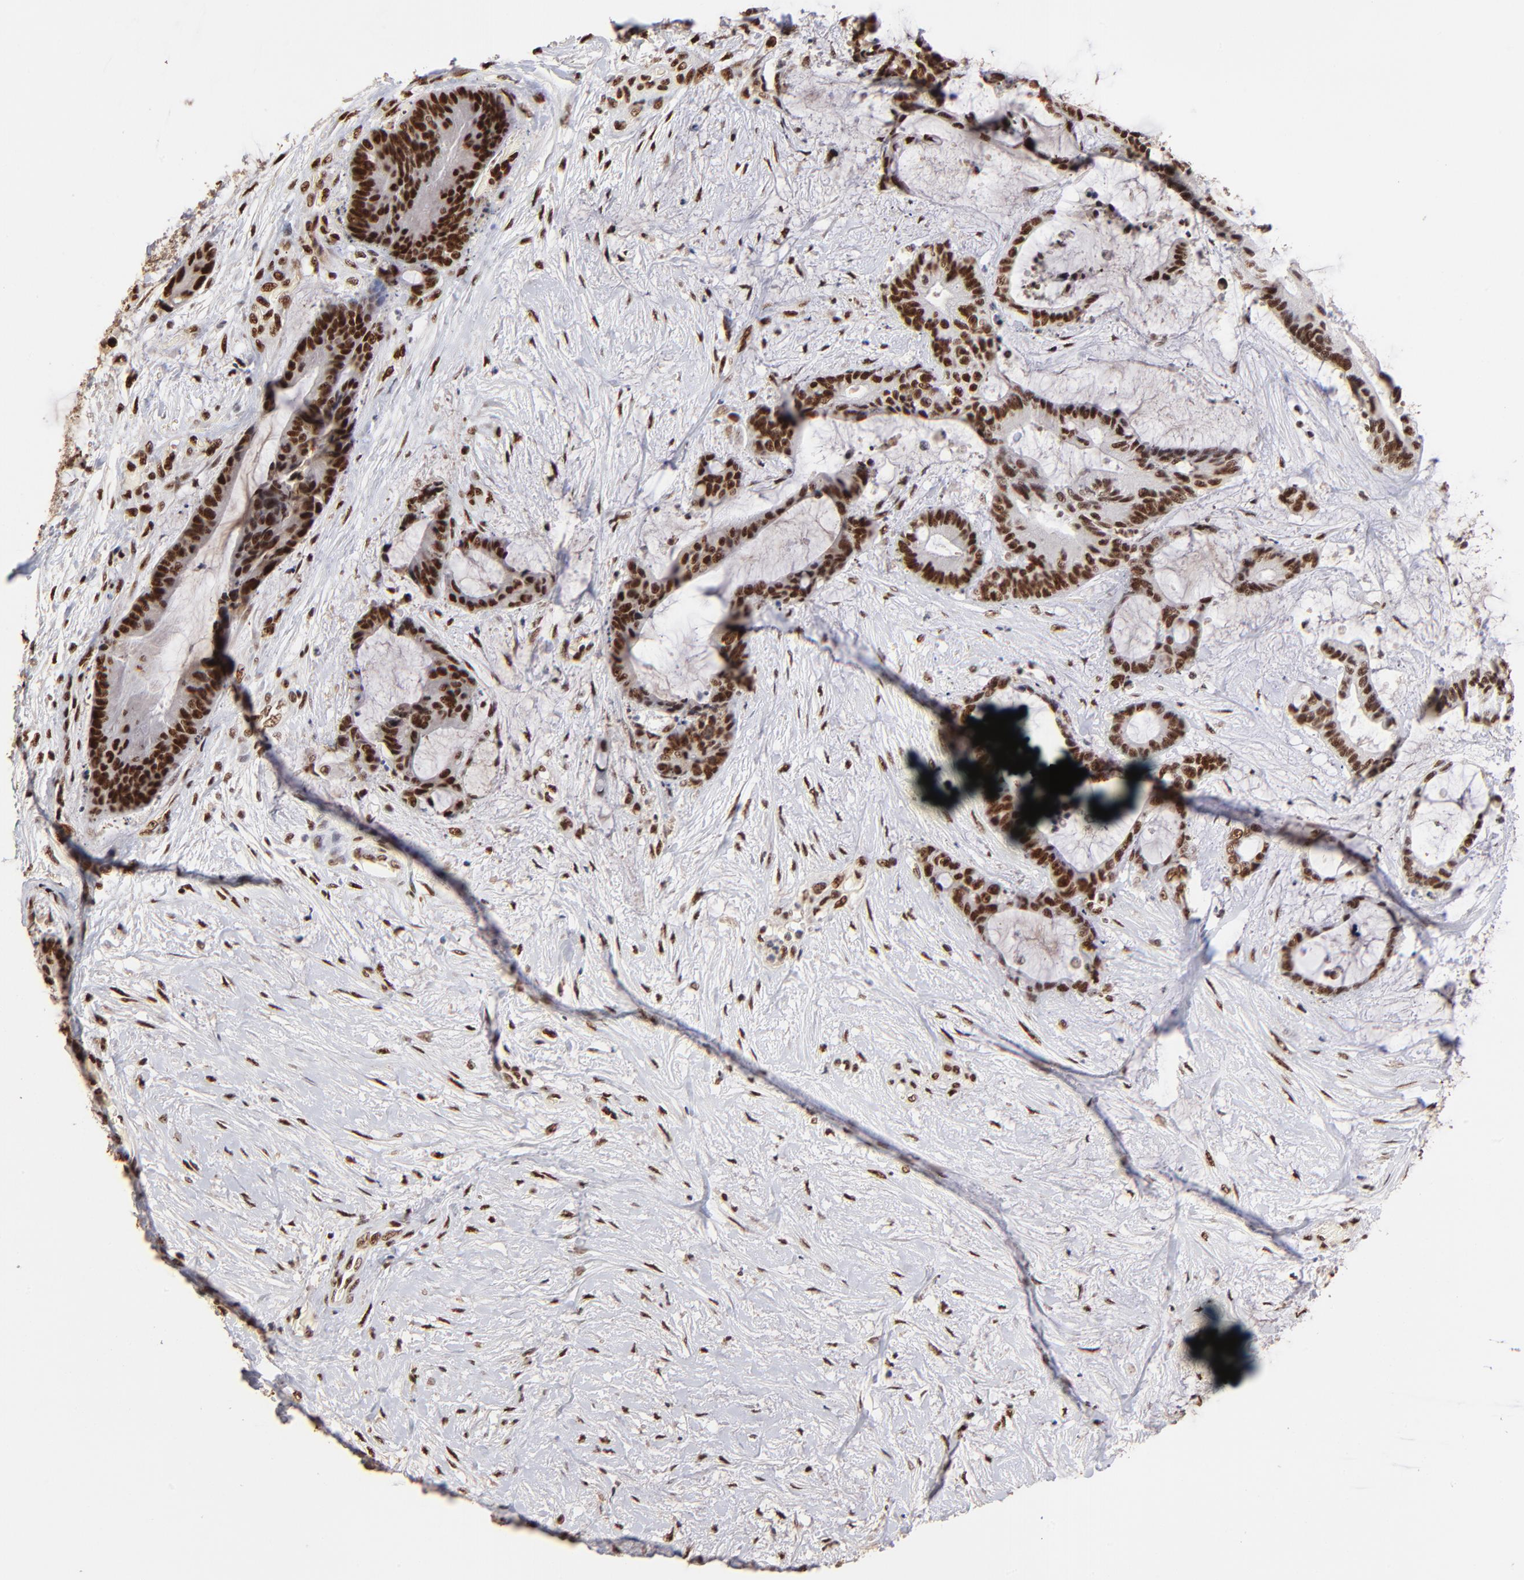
{"staining": {"intensity": "strong", "quantity": ">75%", "location": "nuclear"}, "tissue": "liver cancer", "cell_type": "Tumor cells", "image_type": "cancer", "snomed": [{"axis": "morphology", "description": "Cholangiocarcinoma"}, {"axis": "topography", "description": "Liver"}], "caption": "IHC of human liver cancer (cholangiocarcinoma) shows high levels of strong nuclear expression in about >75% of tumor cells.", "gene": "ZNF146", "patient": {"sex": "female", "age": 73}}